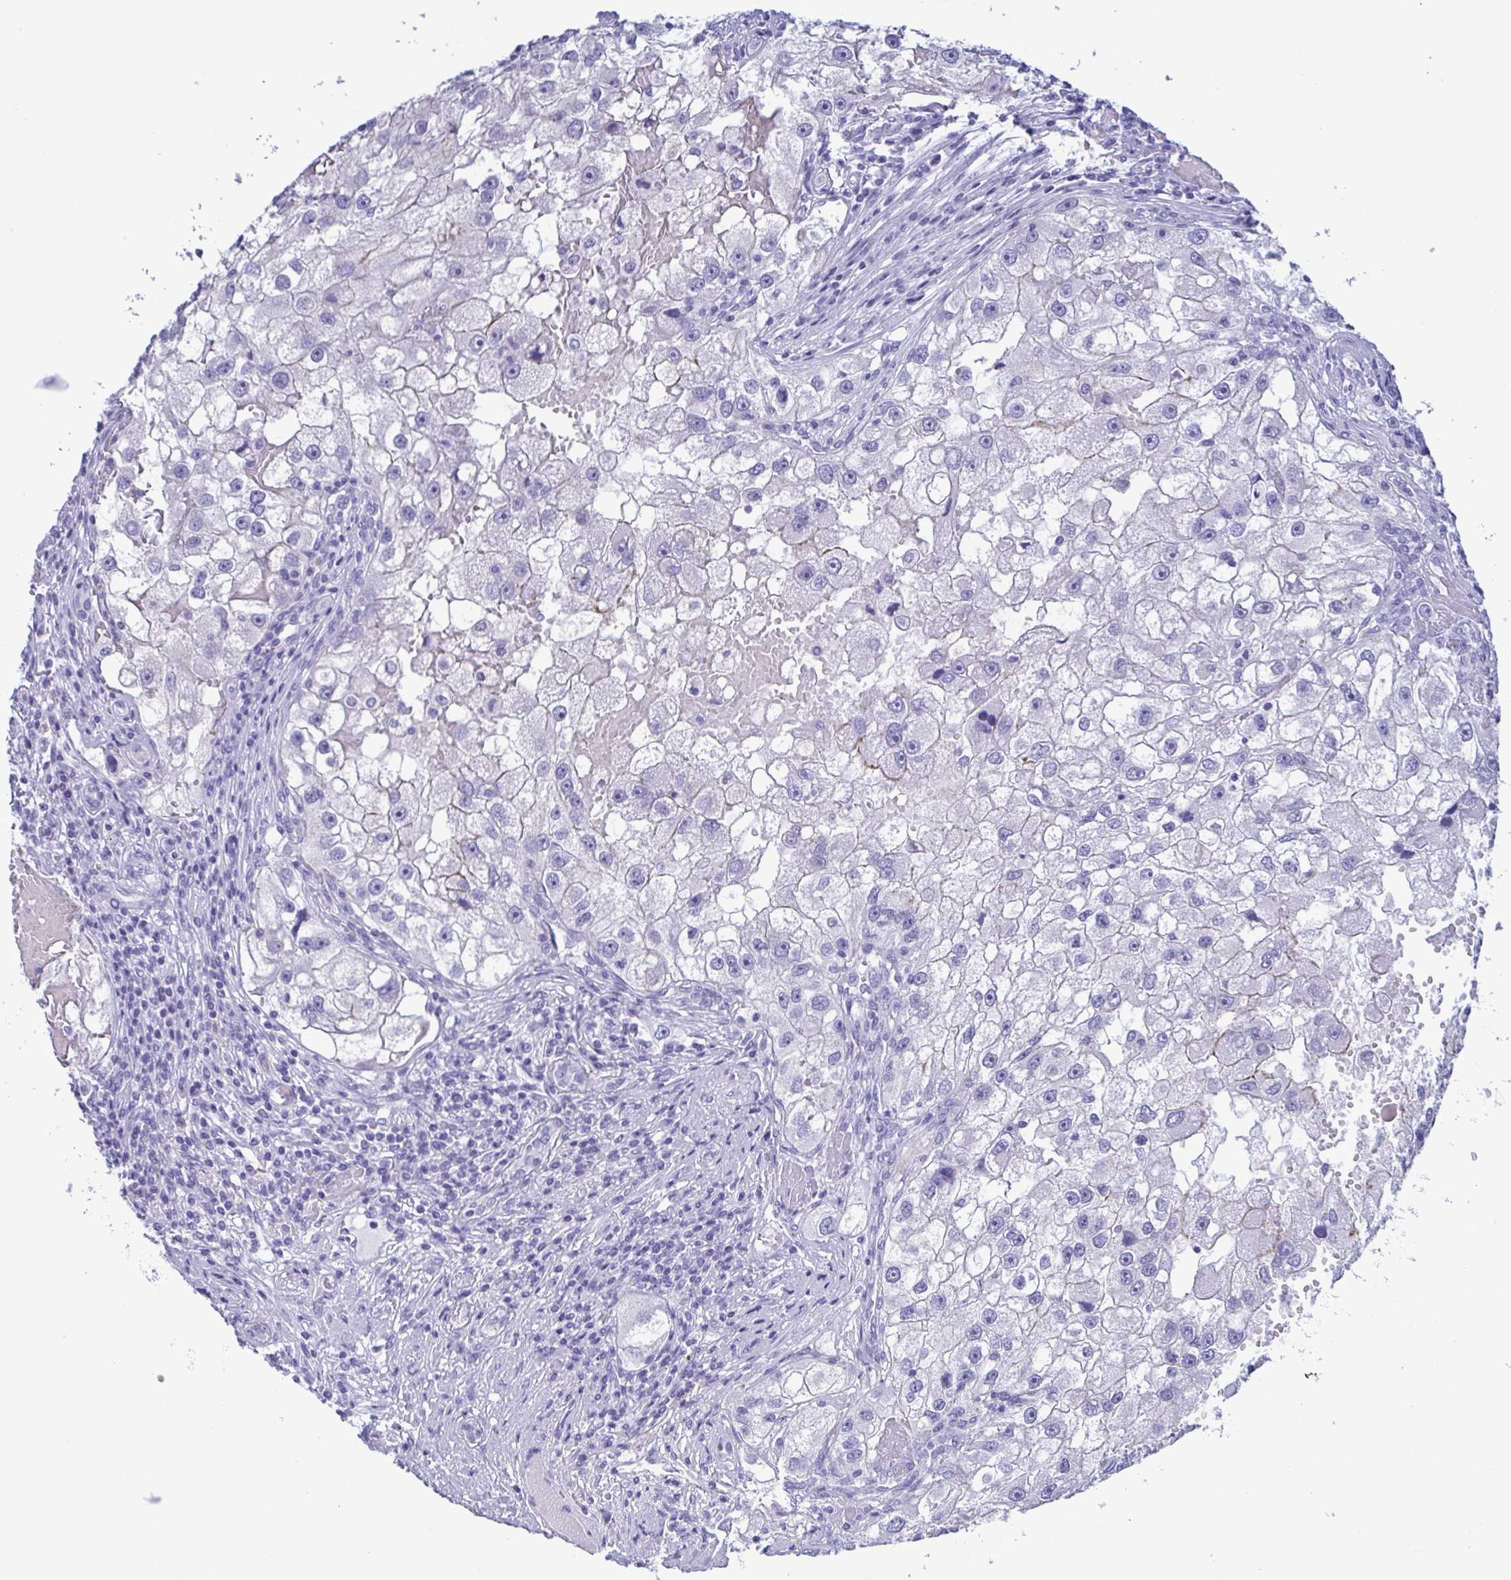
{"staining": {"intensity": "negative", "quantity": "none", "location": "none"}, "tissue": "renal cancer", "cell_type": "Tumor cells", "image_type": "cancer", "snomed": [{"axis": "morphology", "description": "Adenocarcinoma, NOS"}, {"axis": "topography", "description": "Kidney"}], "caption": "A histopathology image of human renal cancer is negative for staining in tumor cells.", "gene": "TSPY2", "patient": {"sex": "male", "age": 63}}